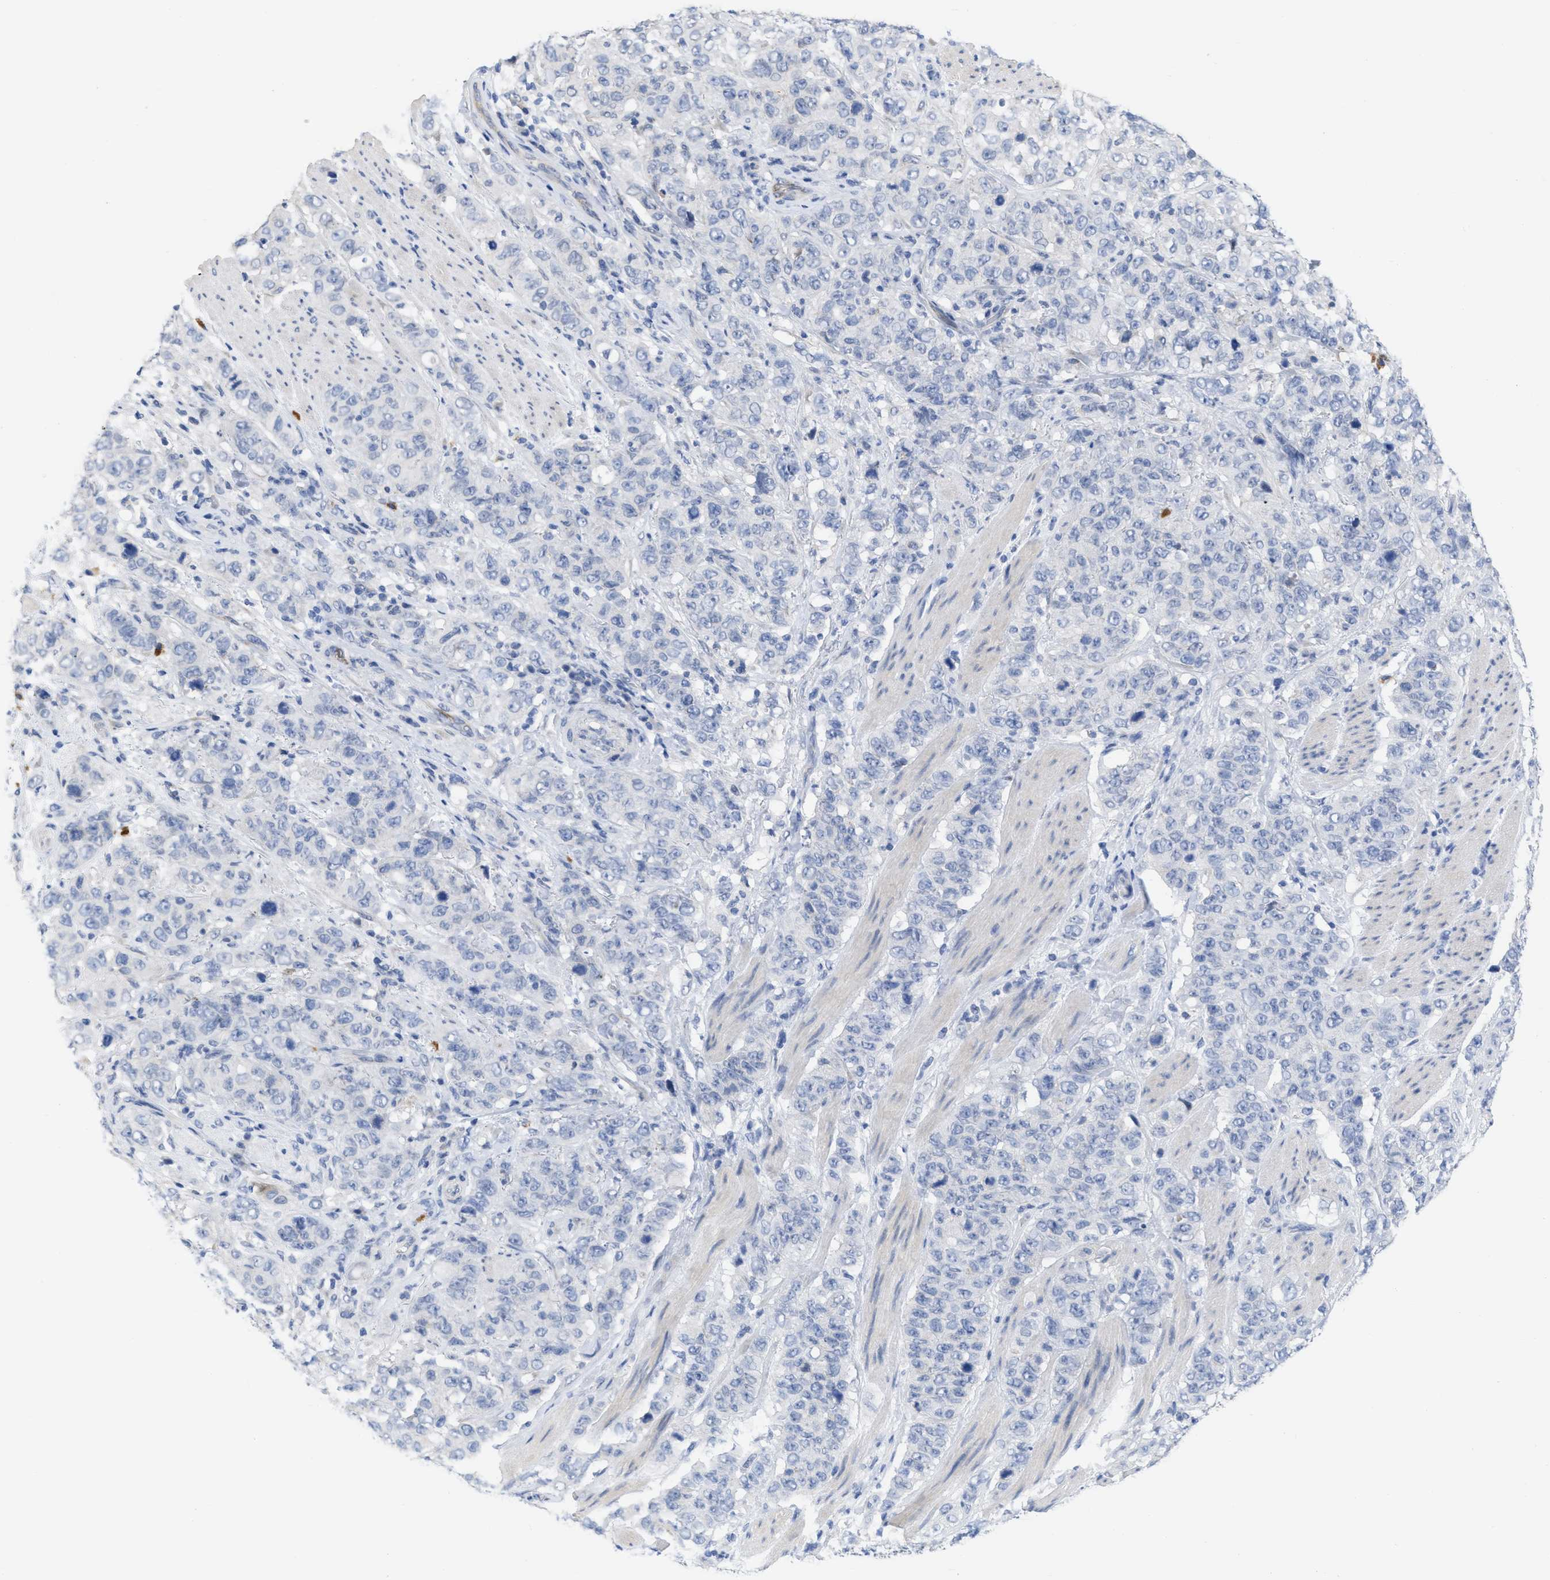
{"staining": {"intensity": "negative", "quantity": "none", "location": "none"}, "tissue": "stomach cancer", "cell_type": "Tumor cells", "image_type": "cancer", "snomed": [{"axis": "morphology", "description": "Adenocarcinoma, NOS"}, {"axis": "topography", "description": "Stomach"}], "caption": "The micrograph shows no significant positivity in tumor cells of adenocarcinoma (stomach). The staining is performed using DAB (3,3'-diaminobenzidine) brown chromogen with nuclei counter-stained in using hematoxylin.", "gene": "ACKR1", "patient": {"sex": "male", "age": 48}}